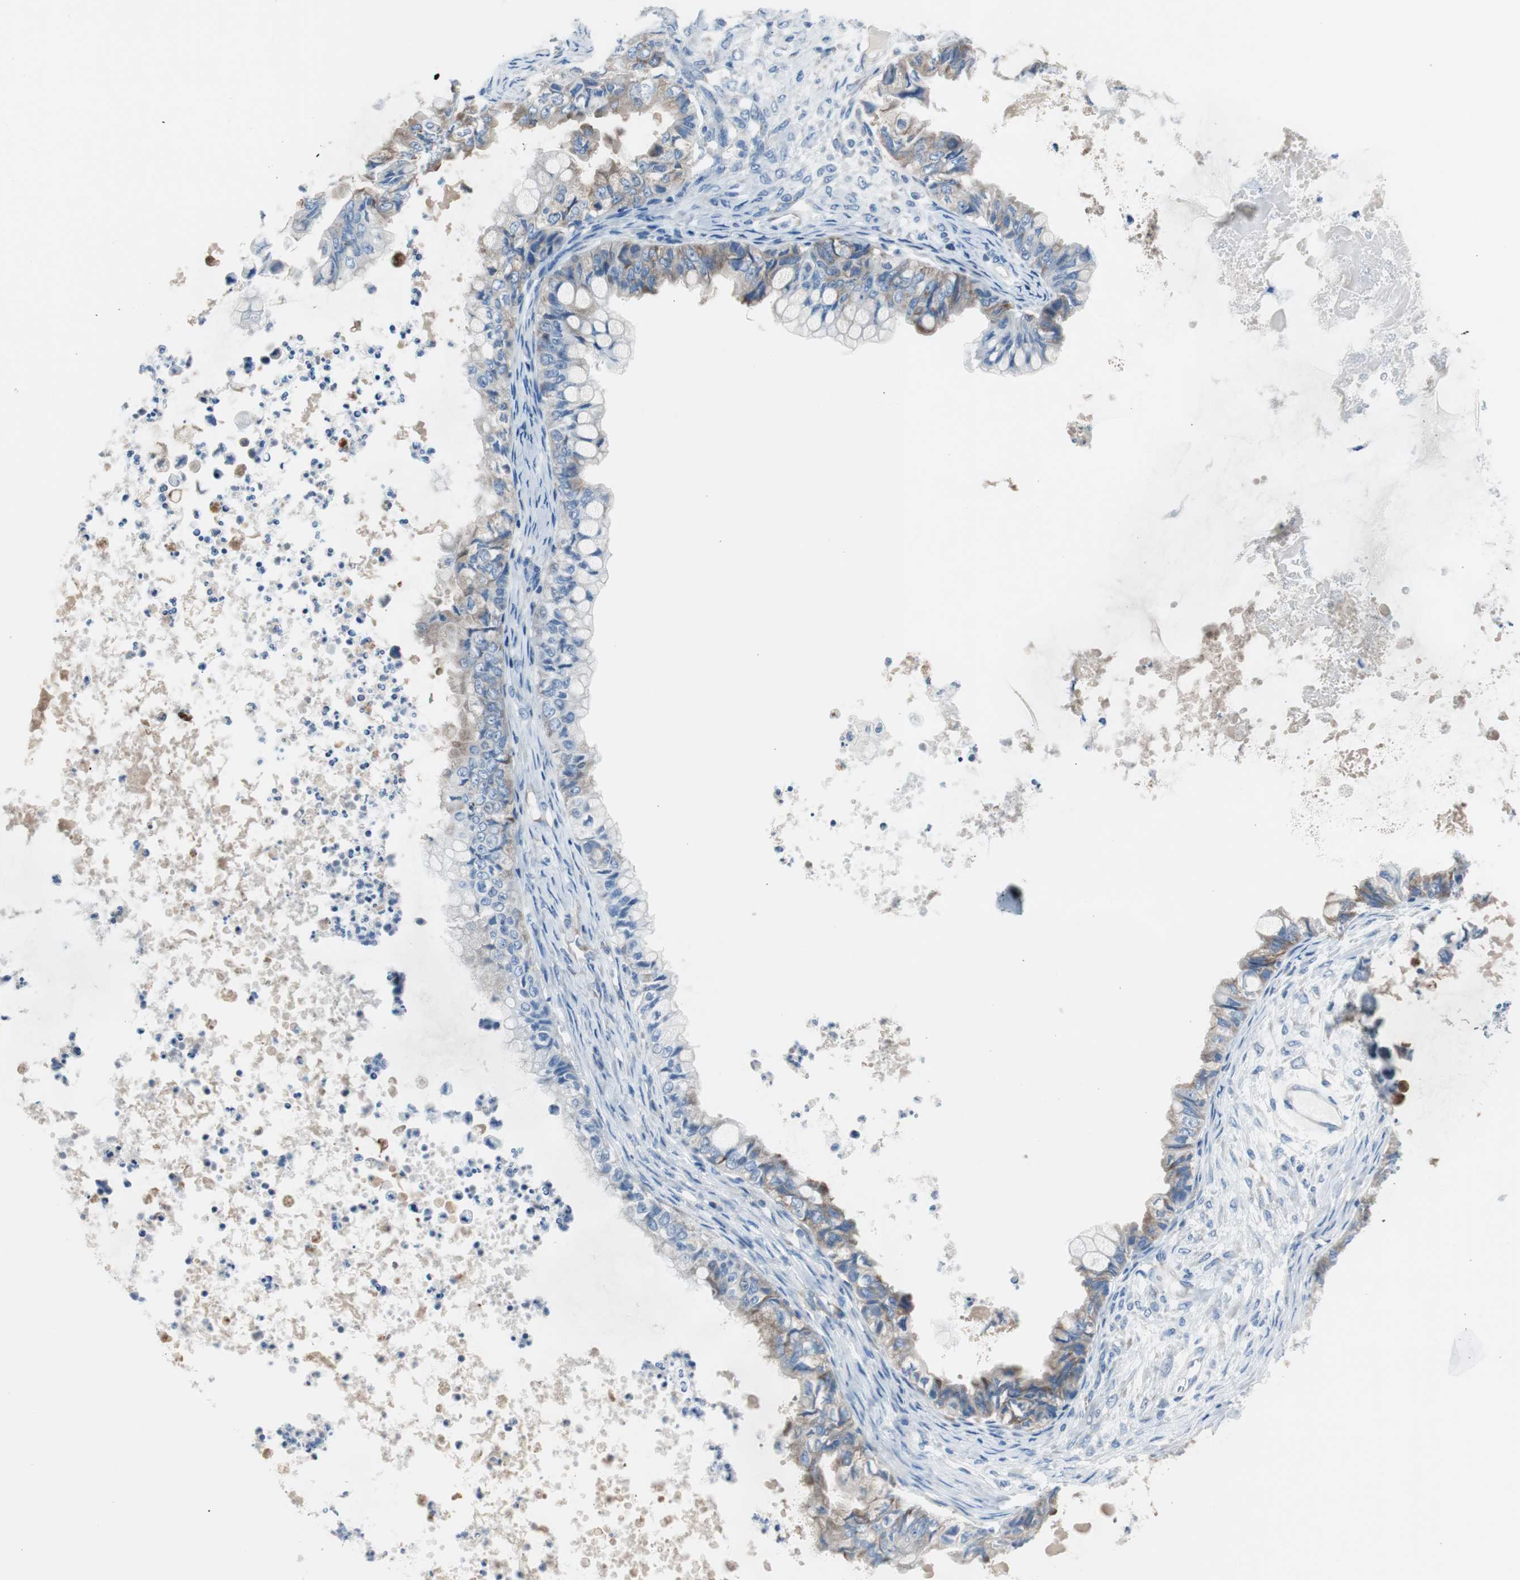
{"staining": {"intensity": "moderate", "quantity": "25%-75%", "location": "cytoplasmic/membranous"}, "tissue": "ovarian cancer", "cell_type": "Tumor cells", "image_type": "cancer", "snomed": [{"axis": "morphology", "description": "Cystadenocarcinoma, mucinous, NOS"}, {"axis": "topography", "description": "Ovary"}], "caption": "Mucinous cystadenocarcinoma (ovarian) stained with DAB immunohistochemistry (IHC) exhibits medium levels of moderate cytoplasmic/membranous expression in about 25%-75% of tumor cells. (IHC, brightfield microscopy, high magnification).", "gene": "RPS12", "patient": {"sex": "female", "age": 80}}